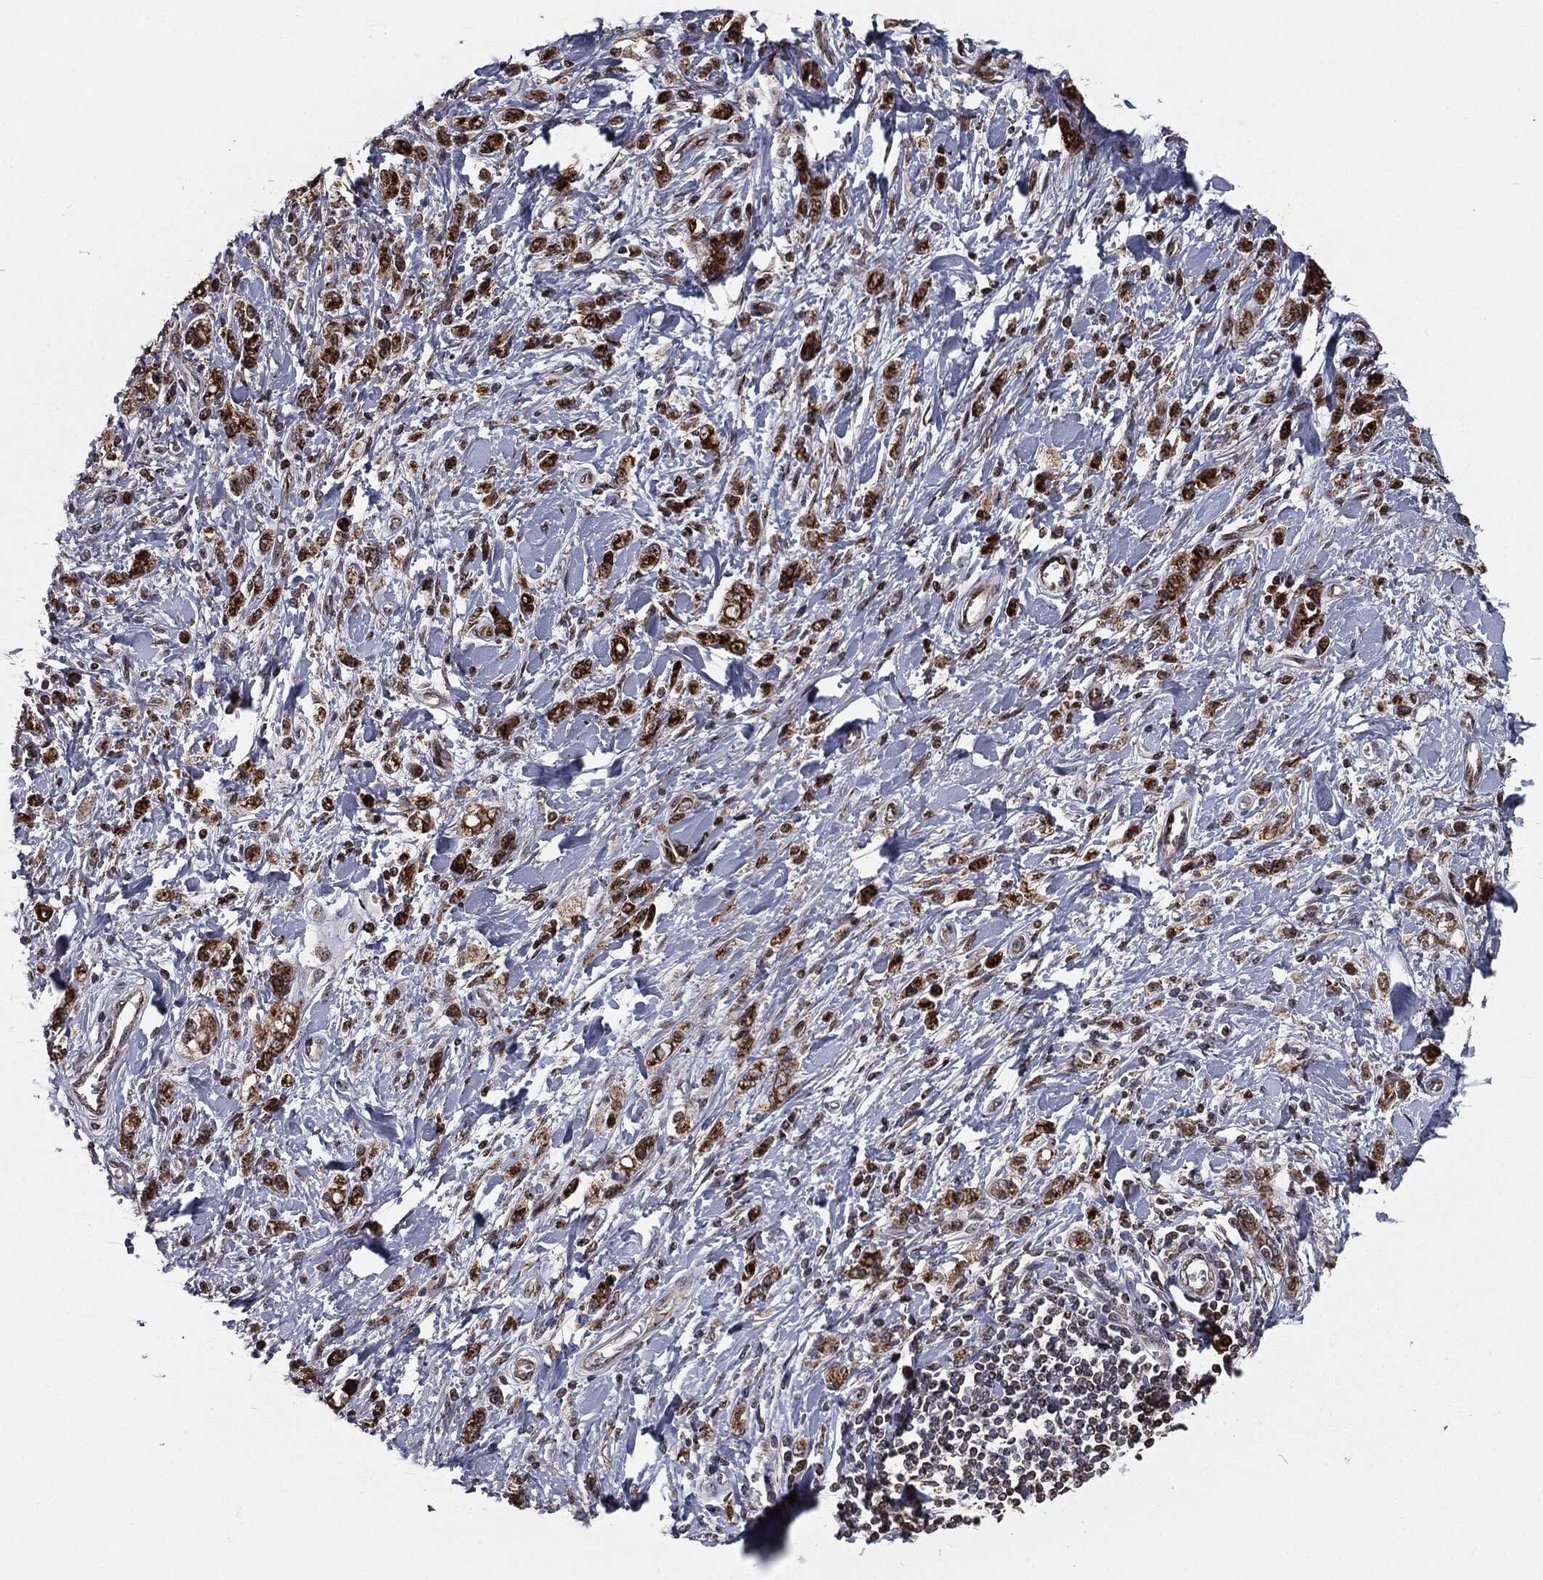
{"staining": {"intensity": "strong", "quantity": ">75%", "location": "cytoplasmic/membranous,nuclear"}, "tissue": "stomach cancer", "cell_type": "Tumor cells", "image_type": "cancer", "snomed": [{"axis": "morphology", "description": "Adenocarcinoma, NOS"}, {"axis": "topography", "description": "Stomach"}], "caption": "Adenocarcinoma (stomach) stained with immunohistochemistry demonstrates strong cytoplasmic/membranous and nuclear staining in about >75% of tumor cells.", "gene": "CHCHD2", "patient": {"sex": "male", "age": 77}}